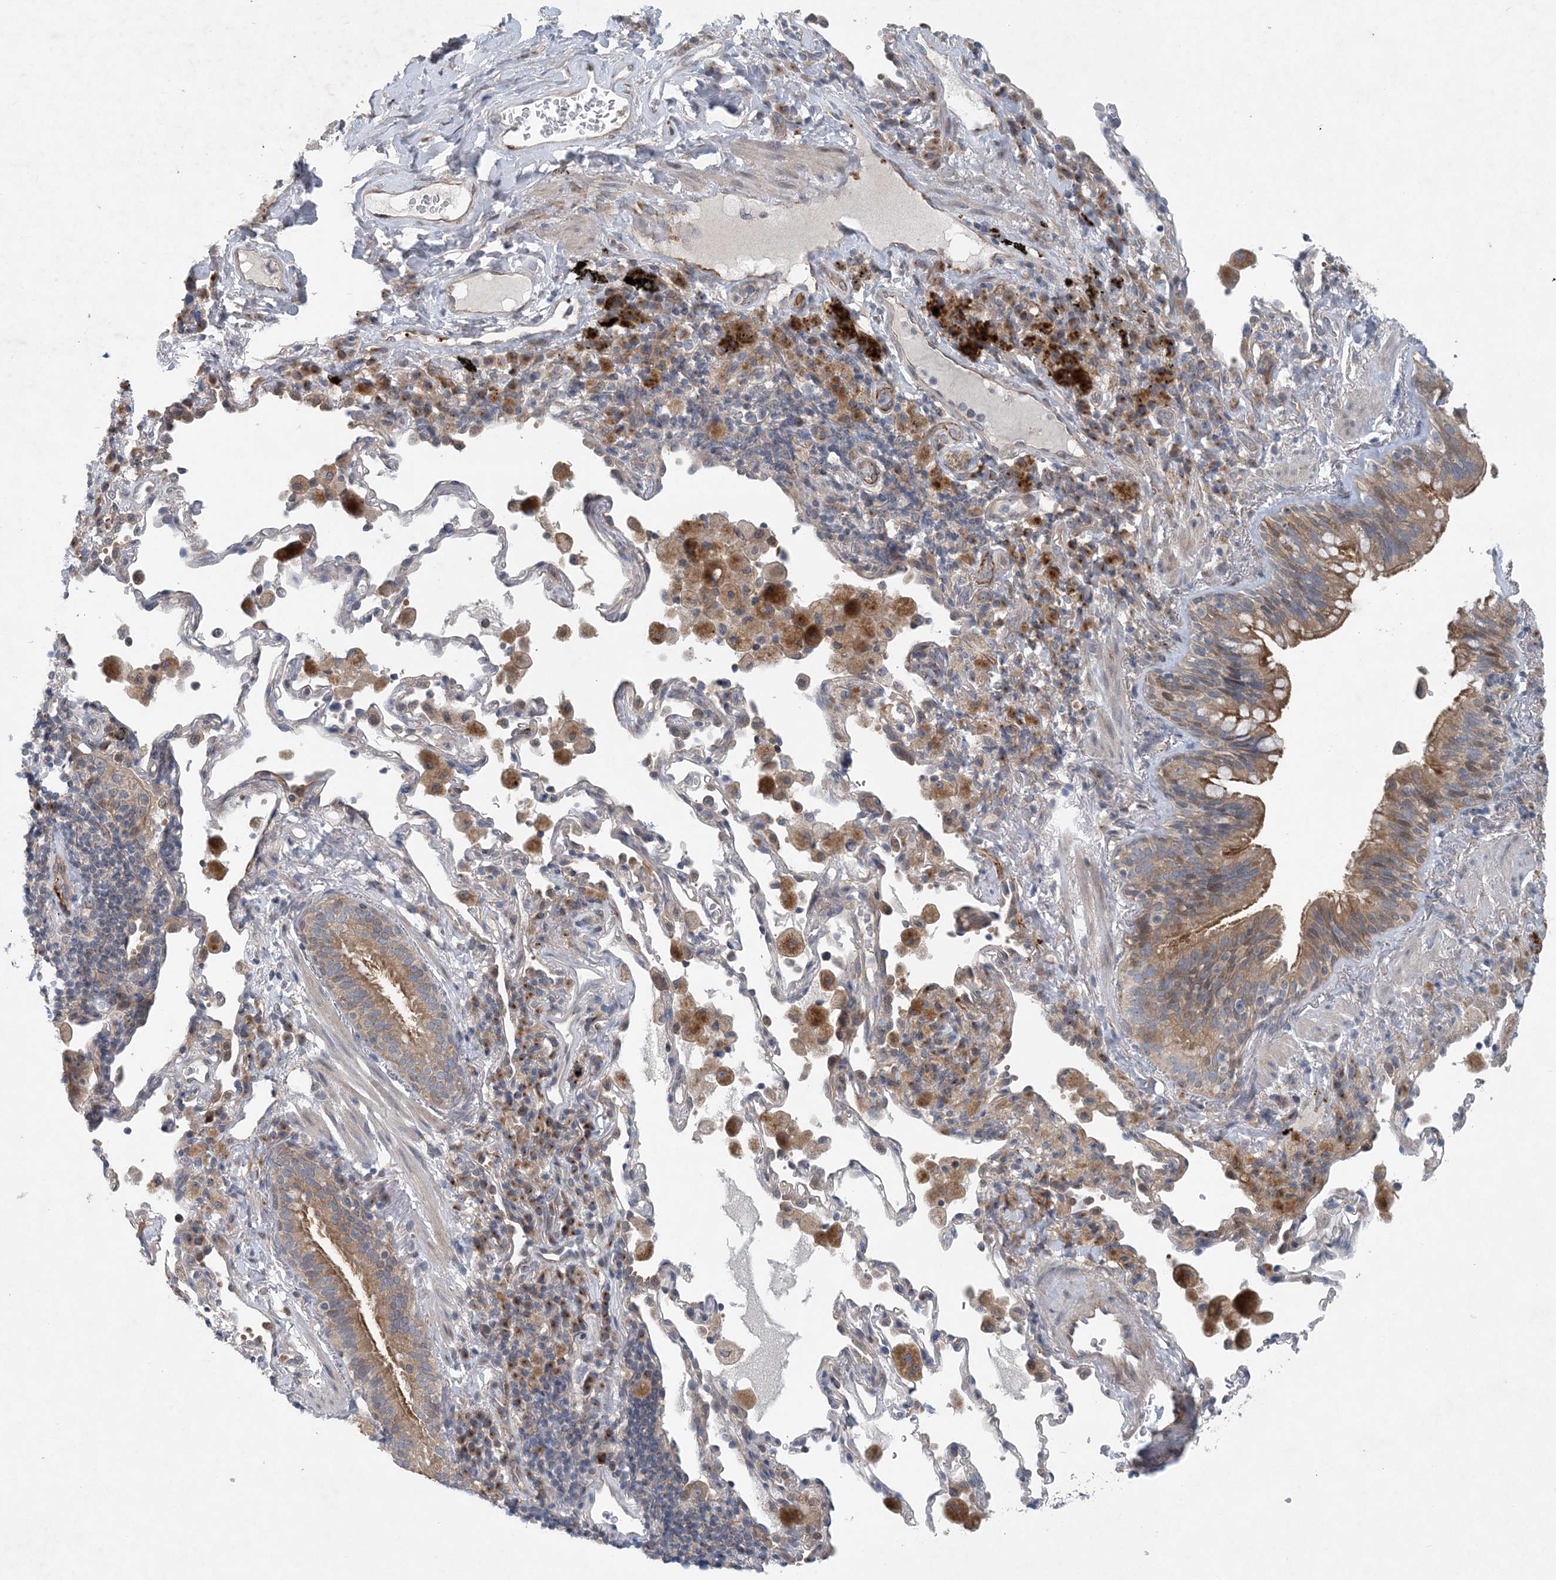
{"staining": {"intensity": "moderate", "quantity": "25%-75%", "location": "cytoplasmic/membranous"}, "tissue": "bronchus", "cell_type": "Respiratory epithelial cells", "image_type": "normal", "snomed": [{"axis": "morphology", "description": "Normal tissue, NOS"}, {"axis": "morphology", "description": "Adenocarcinoma, NOS"}, {"axis": "topography", "description": "Bronchus"}, {"axis": "topography", "description": "Lung"}], "caption": "Approximately 25%-75% of respiratory epithelial cells in benign human bronchus show moderate cytoplasmic/membranous protein positivity as visualized by brown immunohistochemical staining.", "gene": "HIKESHI", "patient": {"sex": "male", "age": 54}}